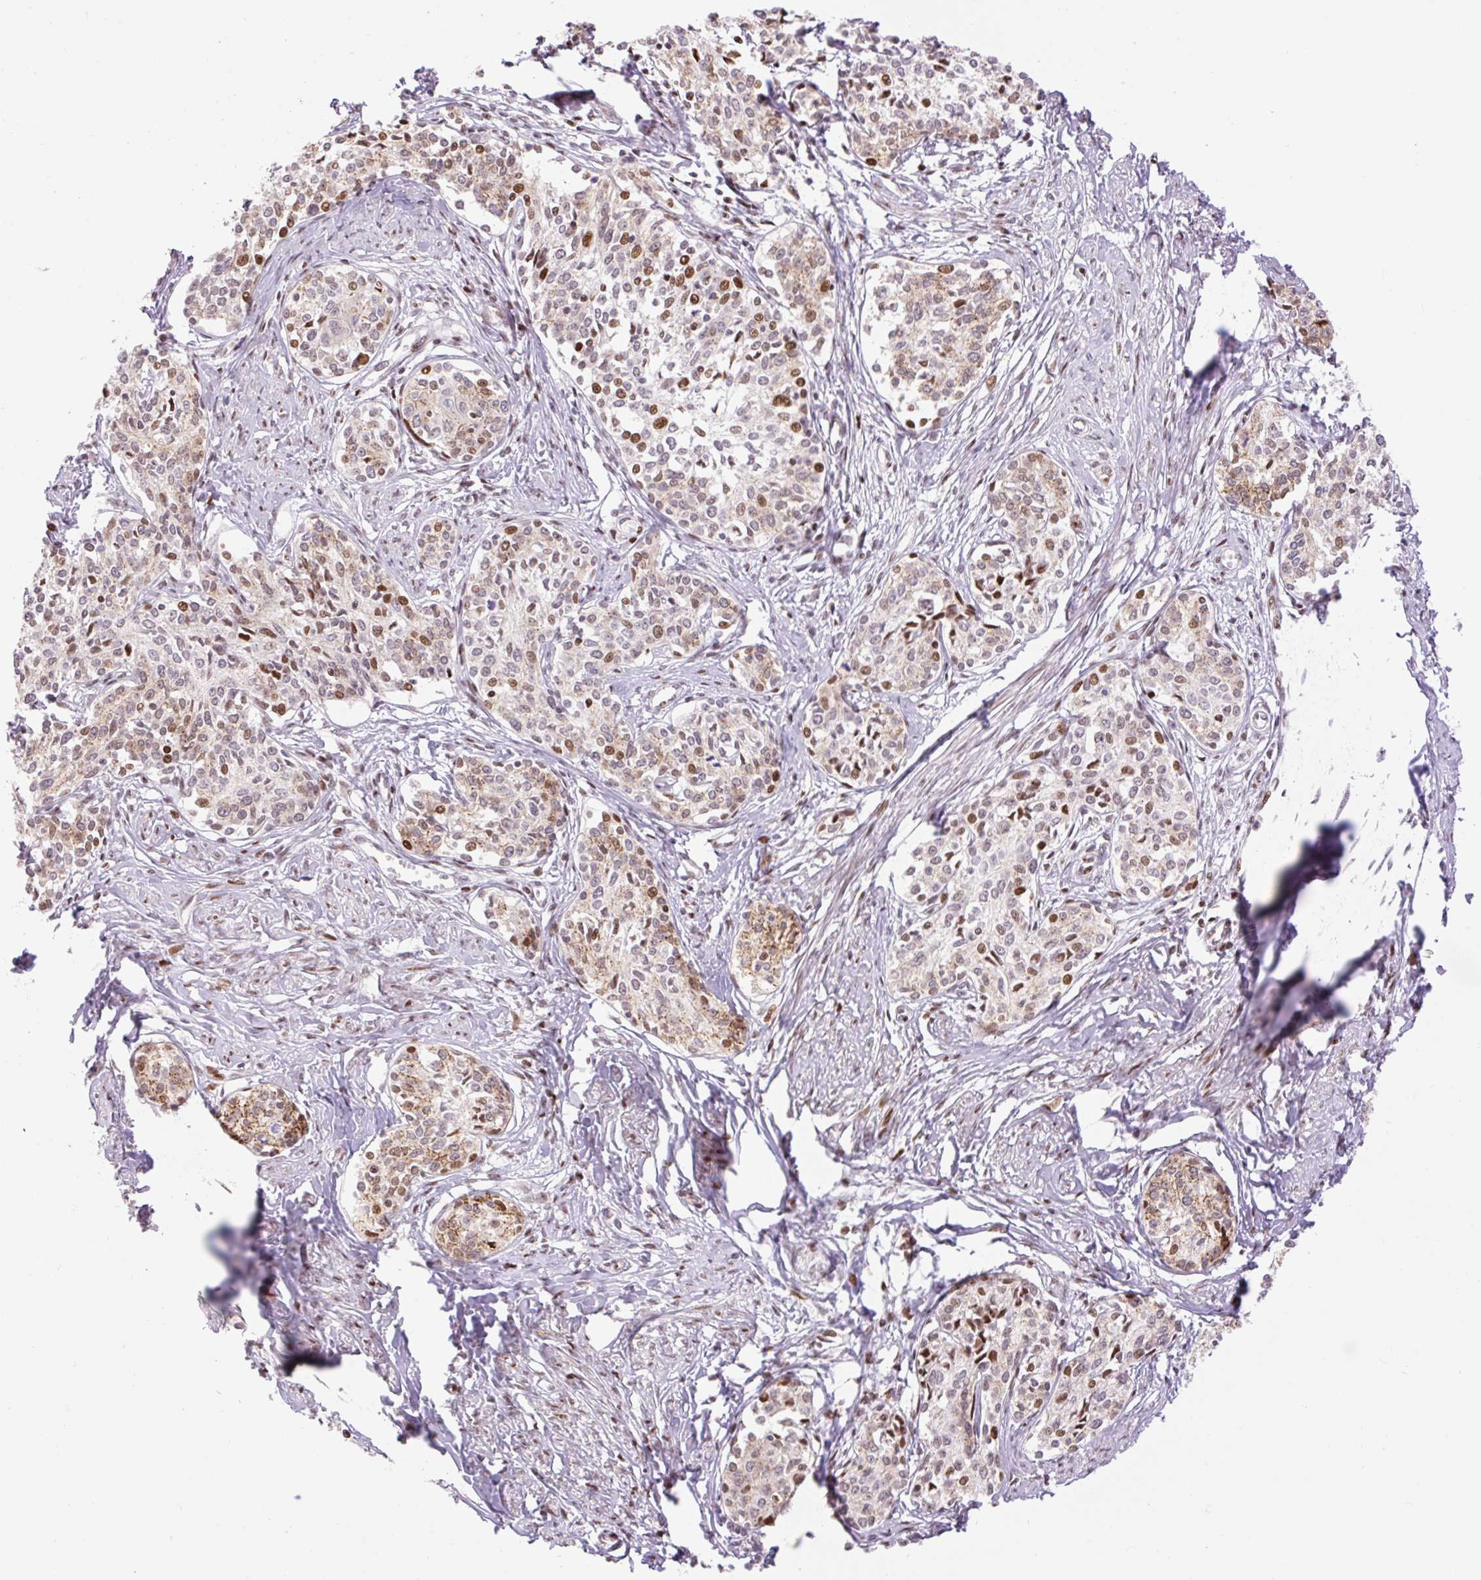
{"staining": {"intensity": "moderate", "quantity": "25%-75%", "location": "cytoplasmic/membranous,nuclear"}, "tissue": "cervical cancer", "cell_type": "Tumor cells", "image_type": "cancer", "snomed": [{"axis": "morphology", "description": "Squamous cell carcinoma, NOS"}, {"axis": "morphology", "description": "Adenocarcinoma, NOS"}, {"axis": "topography", "description": "Cervix"}], "caption": "Immunohistochemistry (IHC) (DAB) staining of human cervical cancer demonstrates moderate cytoplasmic/membranous and nuclear protein staining in about 25%-75% of tumor cells. The staining was performed using DAB, with brown indicating positive protein expression. Nuclei are stained blue with hematoxylin.", "gene": "RIPPLY3", "patient": {"sex": "female", "age": 52}}